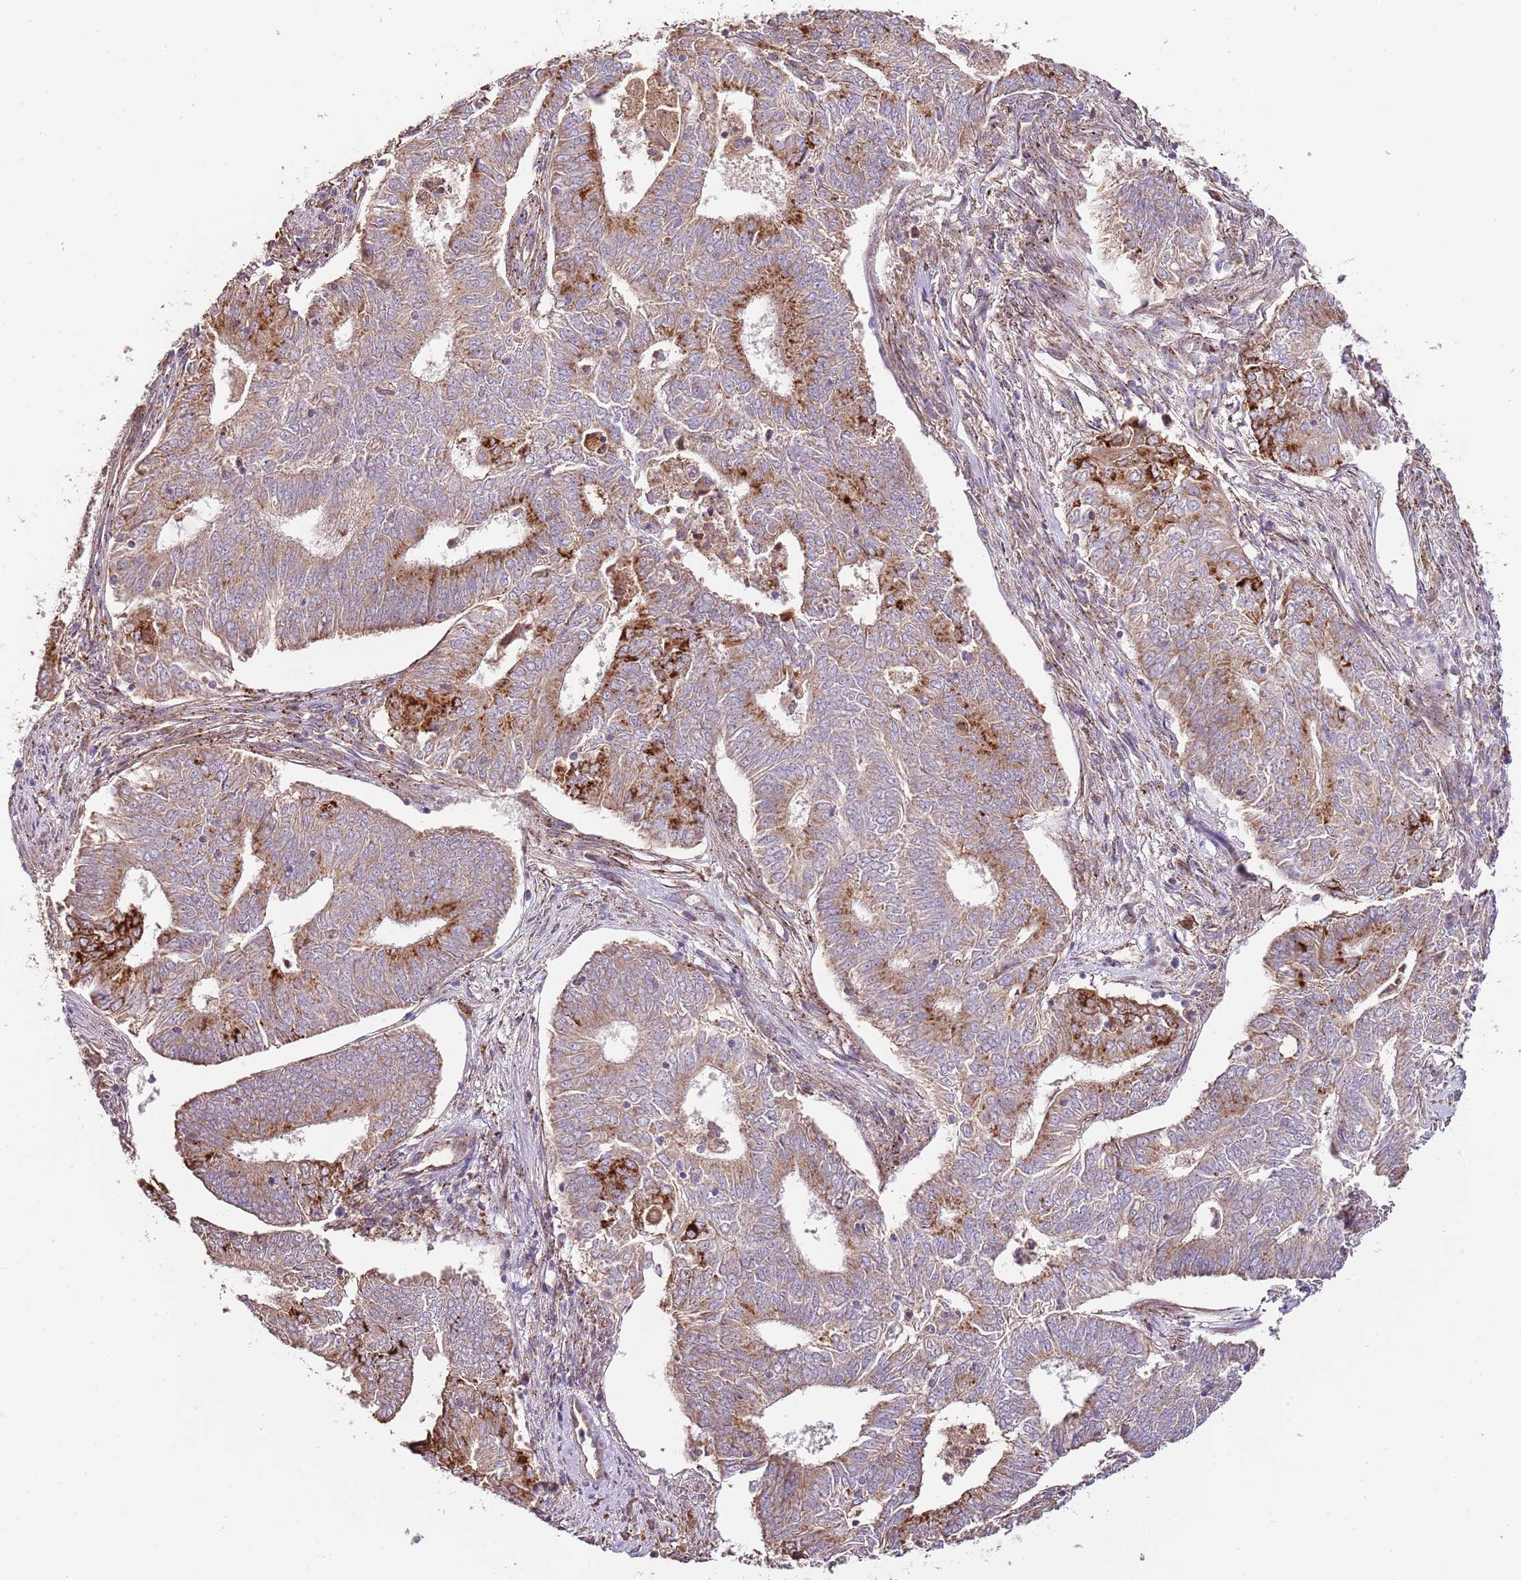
{"staining": {"intensity": "moderate", "quantity": ">75%", "location": "cytoplasmic/membranous"}, "tissue": "endometrial cancer", "cell_type": "Tumor cells", "image_type": "cancer", "snomed": [{"axis": "morphology", "description": "Adenocarcinoma, NOS"}, {"axis": "topography", "description": "Endometrium"}], "caption": "High-magnification brightfield microscopy of endometrial cancer stained with DAB (brown) and counterstained with hematoxylin (blue). tumor cells exhibit moderate cytoplasmic/membranous positivity is present in about>75% of cells.", "gene": "DOCK6", "patient": {"sex": "female", "age": 62}}